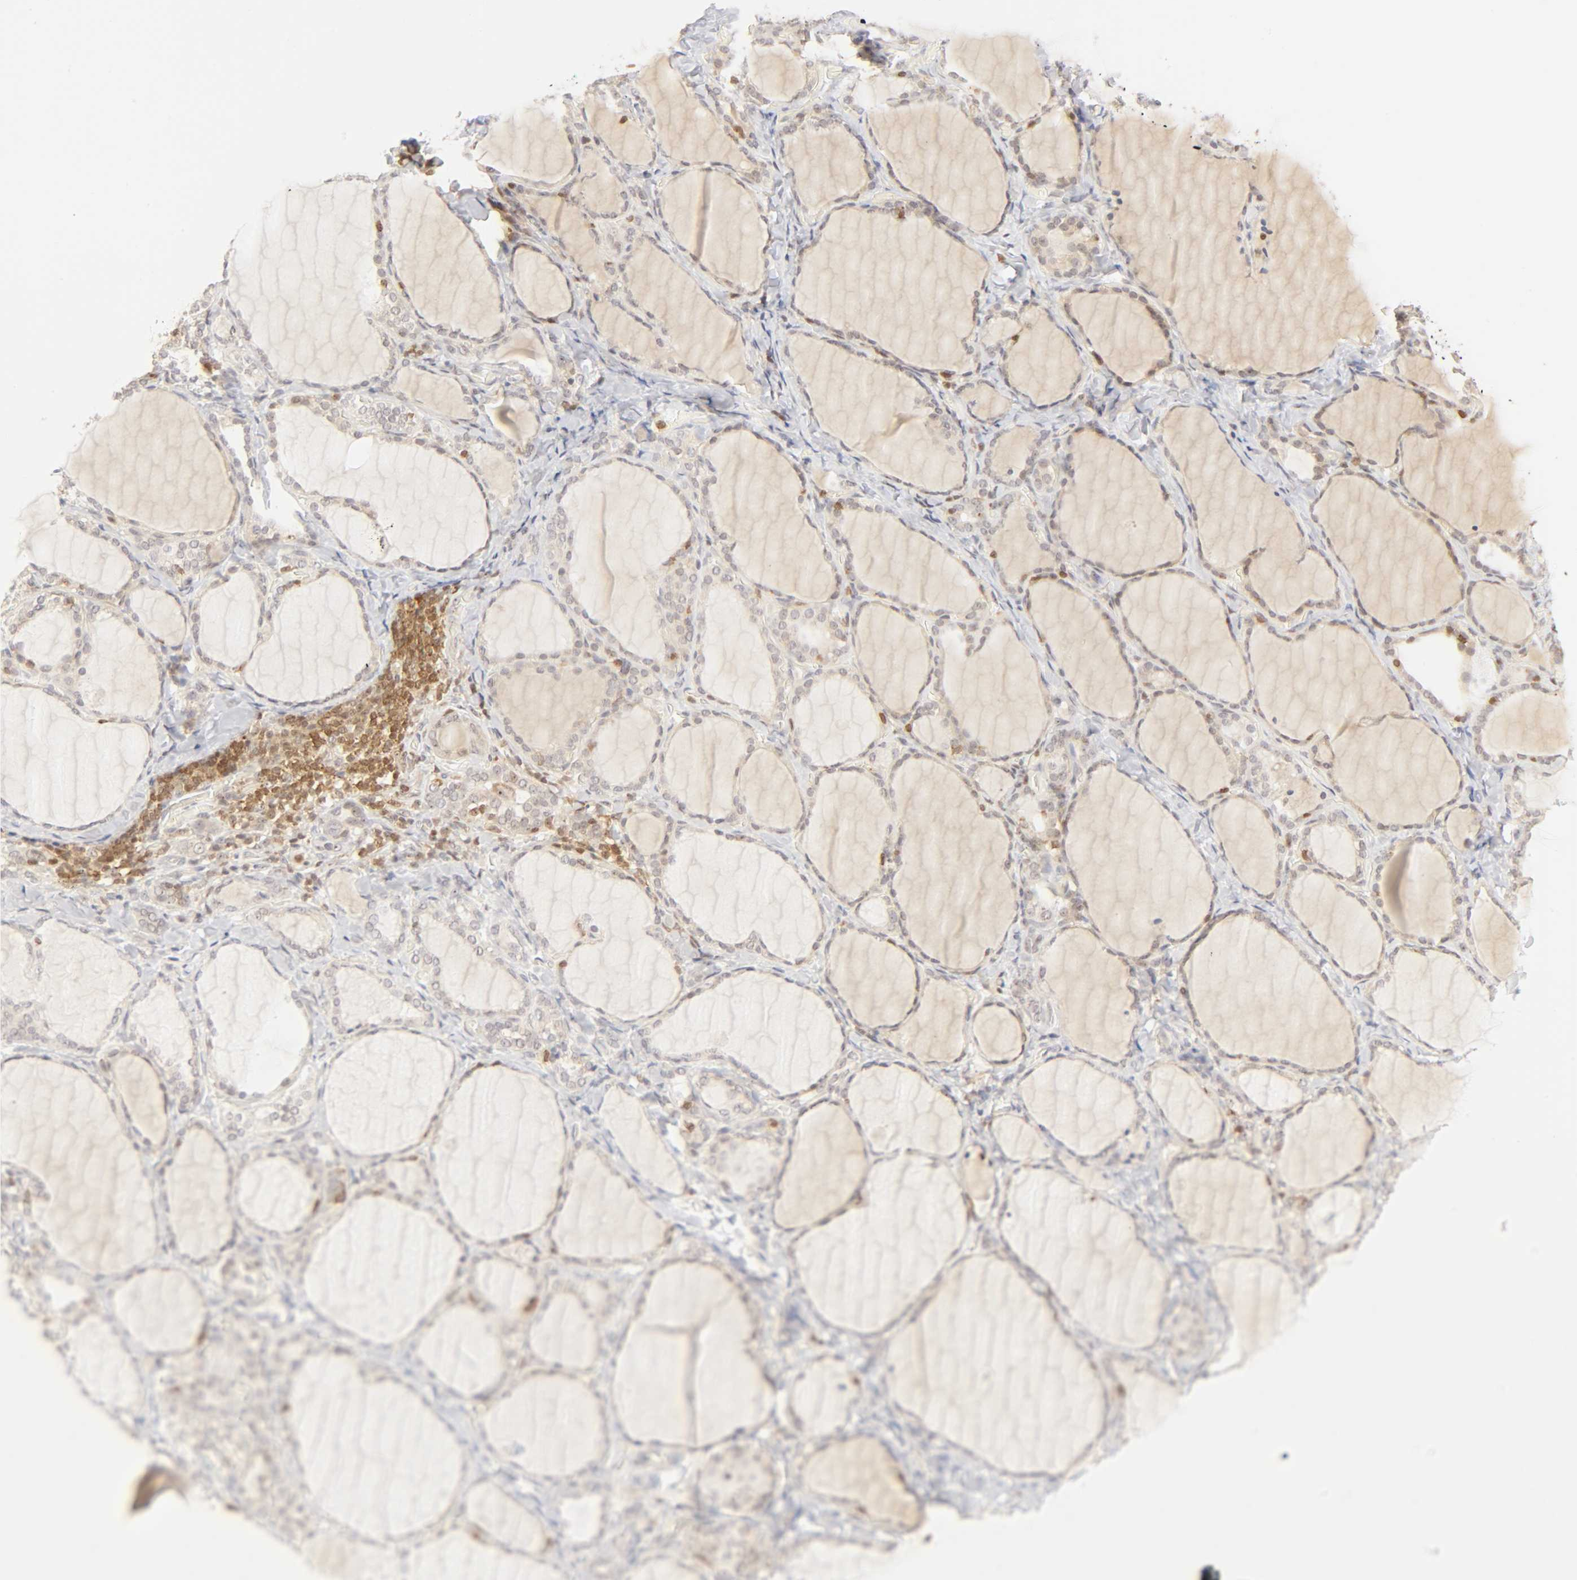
{"staining": {"intensity": "negative", "quantity": "none", "location": "none"}, "tissue": "thyroid gland", "cell_type": "Glandular cells", "image_type": "normal", "snomed": [{"axis": "morphology", "description": "Normal tissue, NOS"}, {"axis": "morphology", "description": "Papillary adenocarcinoma, NOS"}, {"axis": "topography", "description": "Thyroid gland"}], "caption": "A micrograph of human thyroid gland is negative for staining in glandular cells. (DAB IHC with hematoxylin counter stain).", "gene": "KIF2A", "patient": {"sex": "female", "age": 30}}